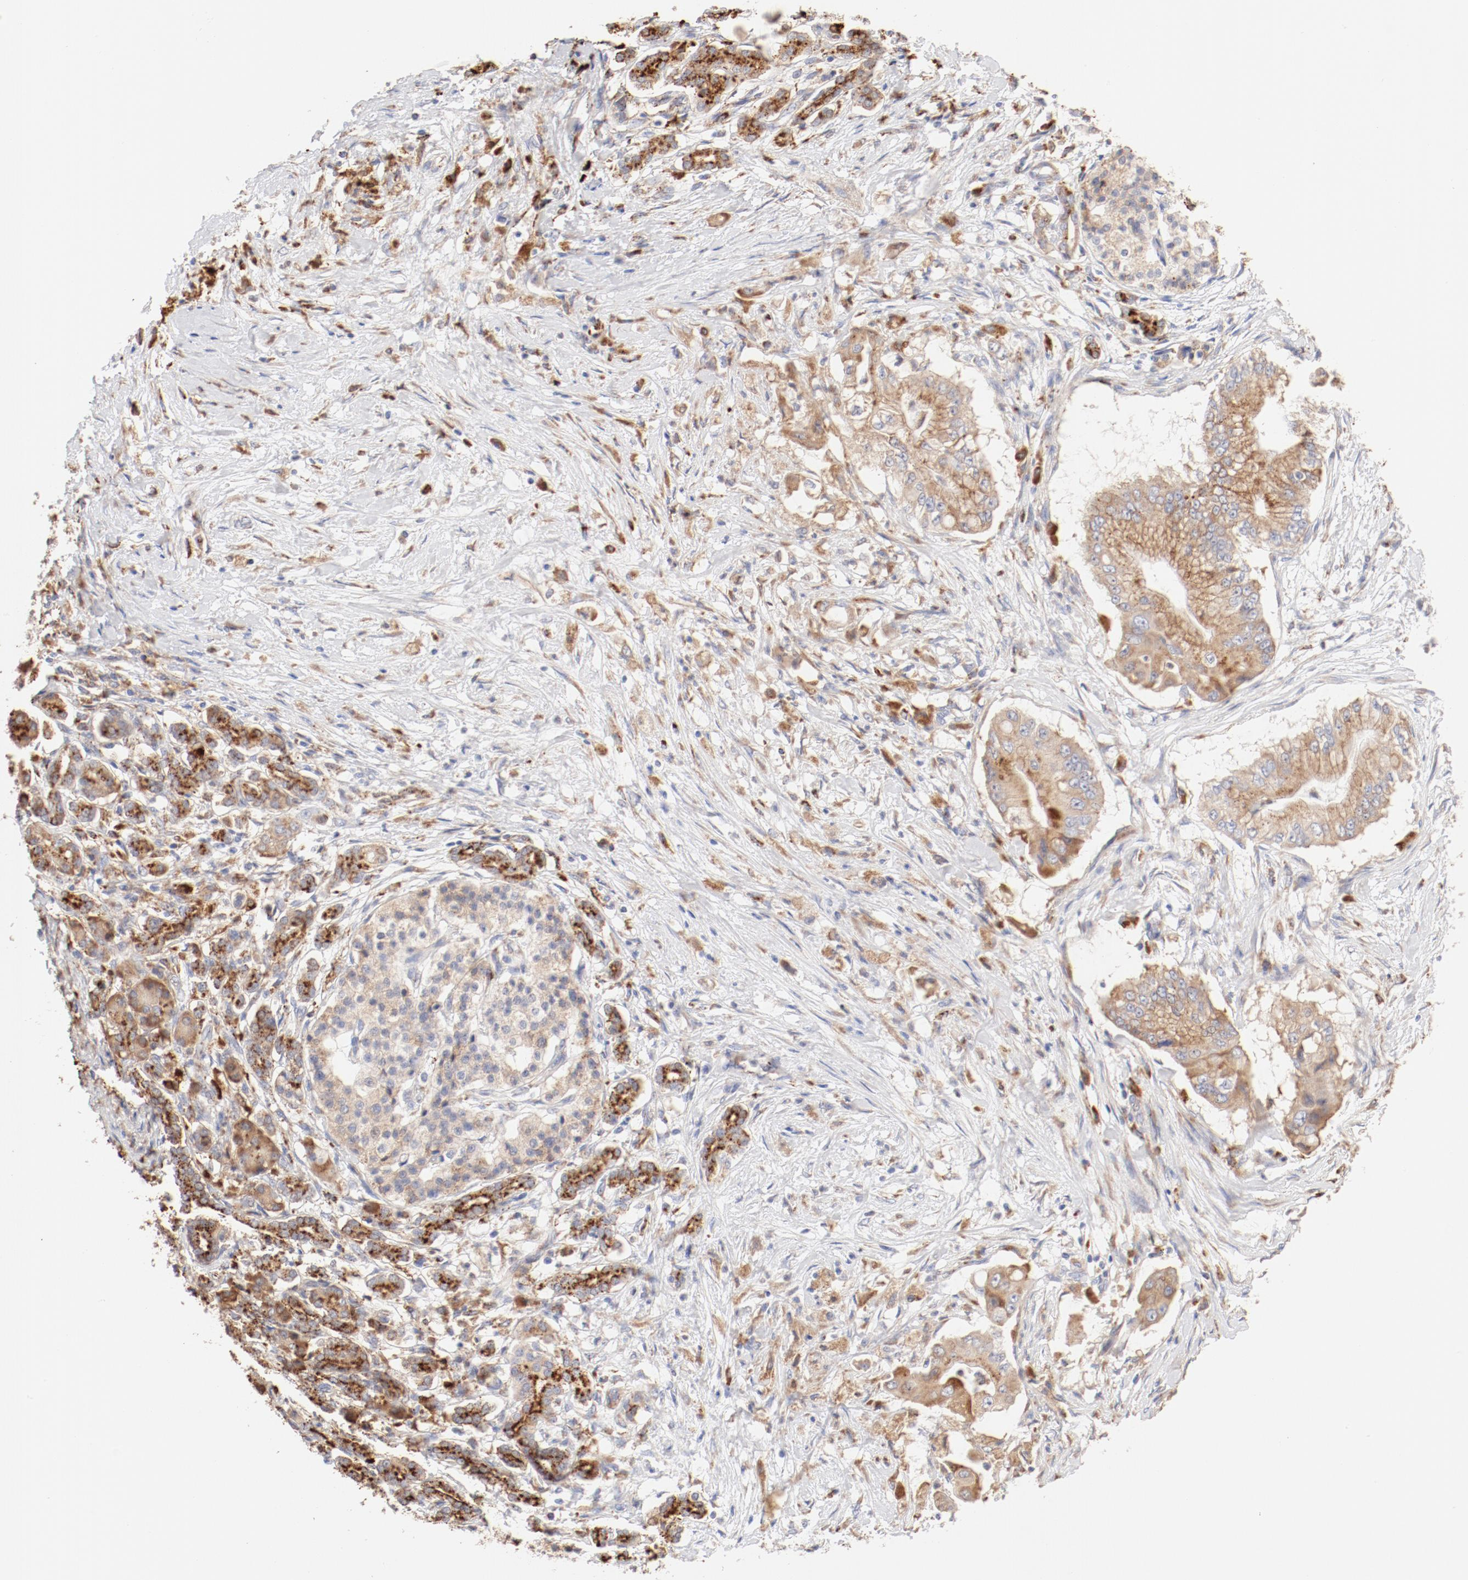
{"staining": {"intensity": "moderate", "quantity": ">75%", "location": "cytoplasmic/membranous"}, "tissue": "pancreatic cancer", "cell_type": "Tumor cells", "image_type": "cancer", "snomed": [{"axis": "morphology", "description": "Adenocarcinoma, NOS"}, {"axis": "topography", "description": "Pancreas"}], "caption": "This is an image of immunohistochemistry staining of pancreatic adenocarcinoma, which shows moderate staining in the cytoplasmic/membranous of tumor cells.", "gene": "CTSH", "patient": {"sex": "male", "age": 62}}